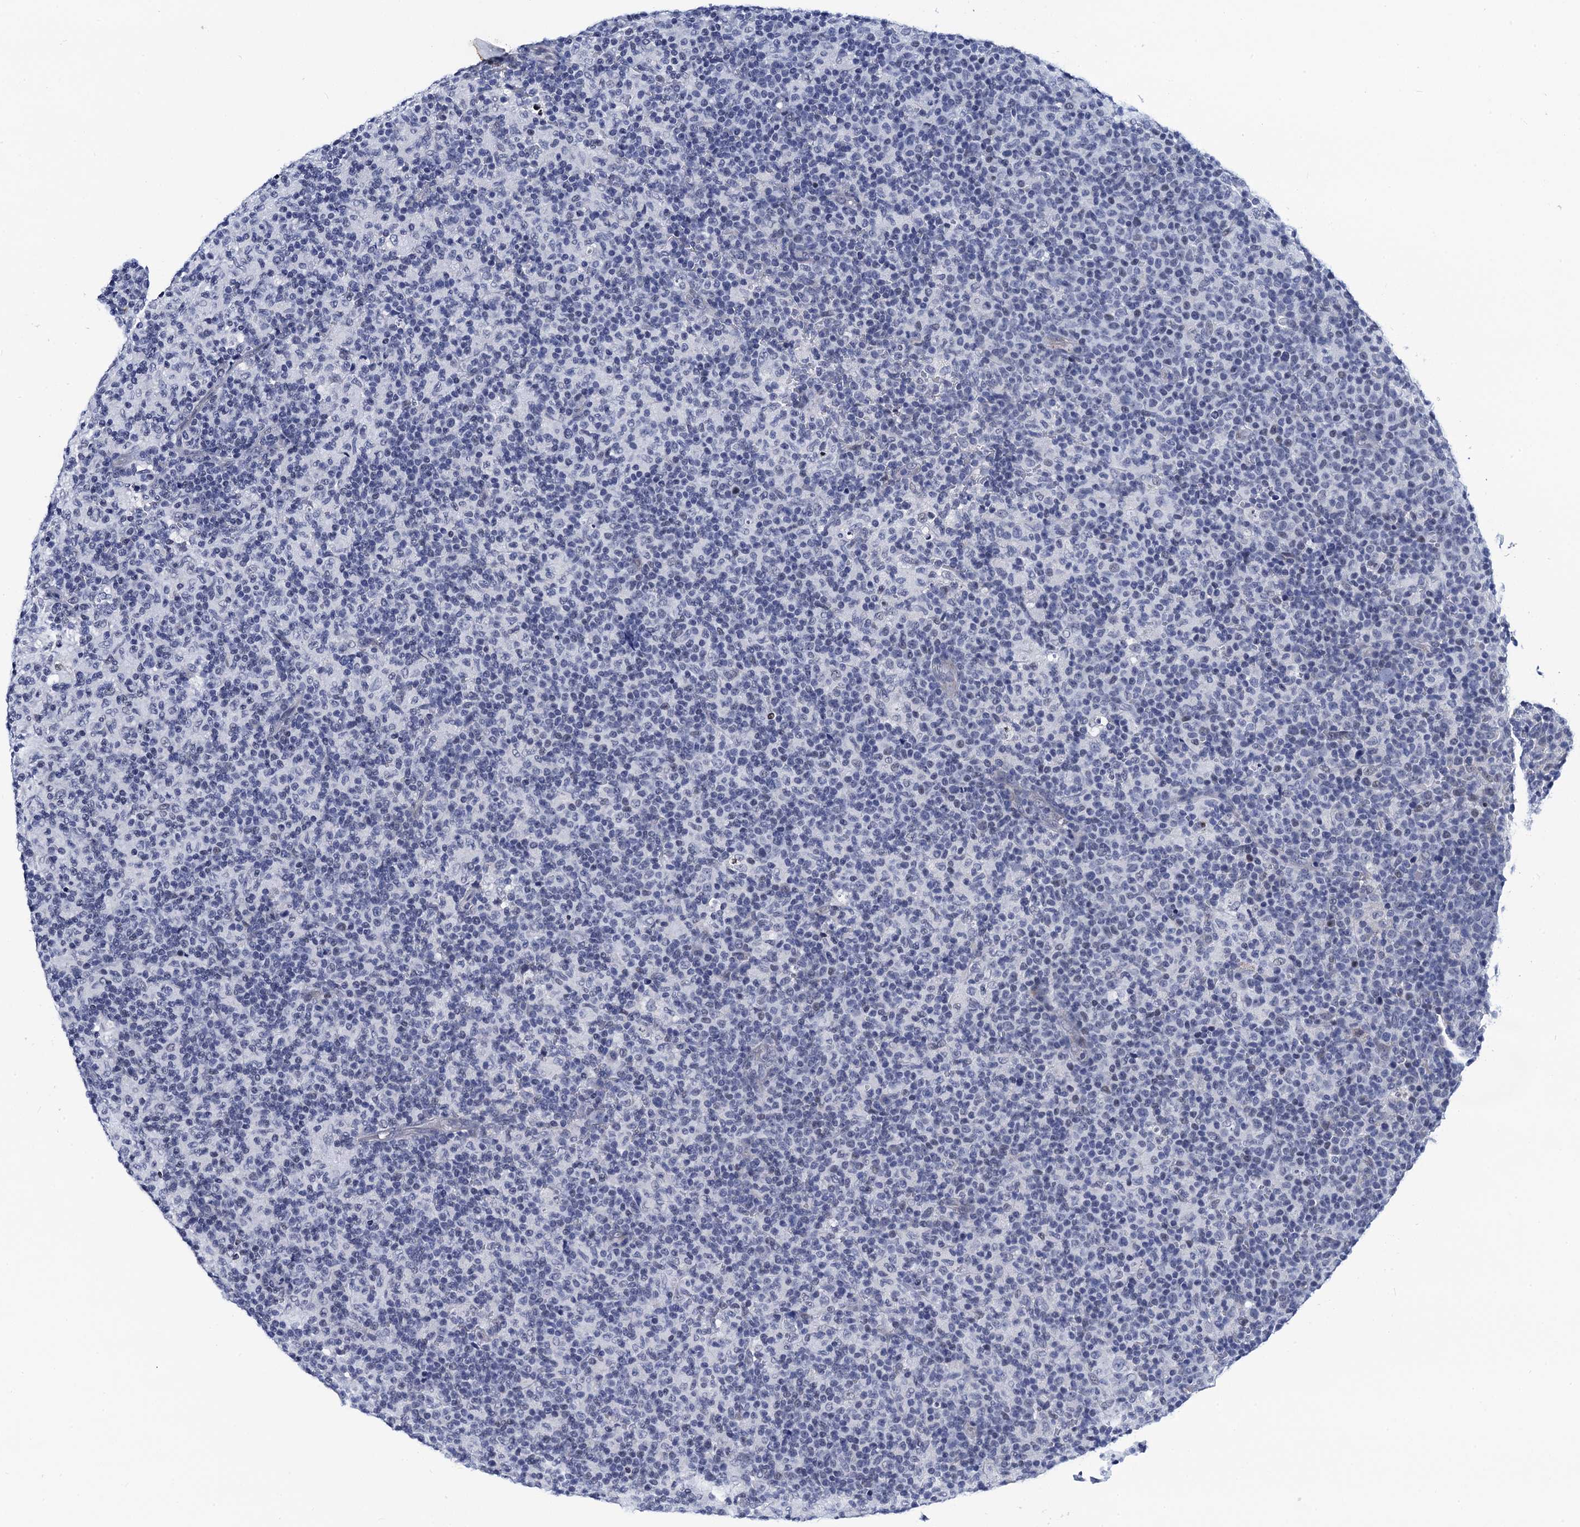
{"staining": {"intensity": "negative", "quantity": "none", "location": "none"}, "tissue": "lymph node", "cell_type": "Germinal center cells", "image_type": "normal", "snomed": [{"axis": "morphology", "description": "Normal tissue, NOS"}, {"axis": "morphology", "description": "Inflammation, NOS"}, {"axis": "topography", "description": "Lymph node"}], "caption": "The IHC image has no significant positivity in germinal center cells of lymph node. Nuclei are stained in blue.", "gene": "C16orf87", "patient": {"sex": "male", "age": 55}}